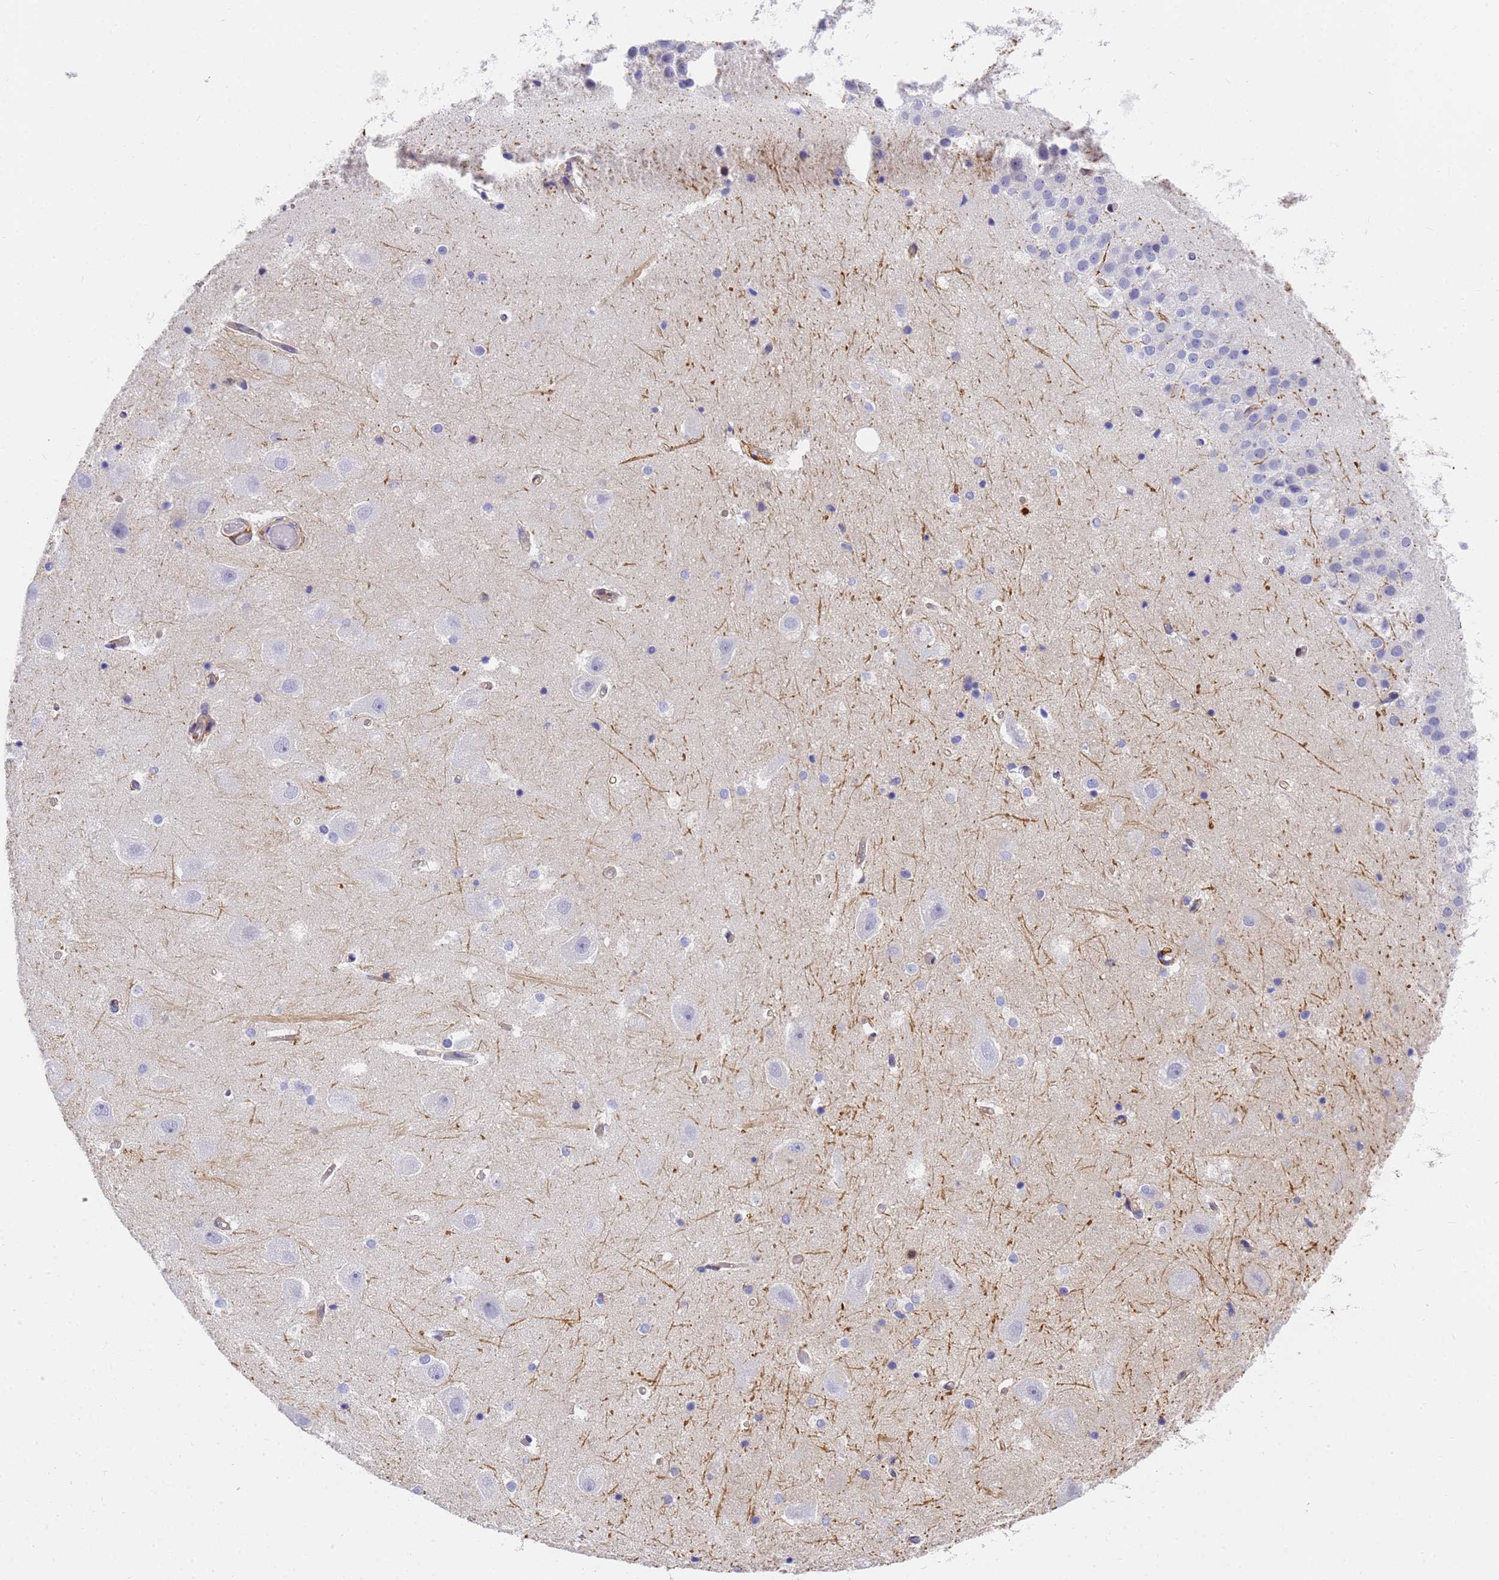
{"staining": {"intensity": "negative", "quantity": "none", "location": "none"}, "tissue": "hippocampus", "cell_type": "Glial cells", "image_type": "normal", "snomed": [{"axis": "morphology", "description": "Normal tissue, NOS"}, {"axis": "topography", "description": "Hippocampus"}], "caption": "IHC micrograph of normal hippocampus: hippocampus stained with DAB shows no significant protein expression in glial cells.", "gene": "MVB12A", "patient": {"sex": "female", "age": 52}}